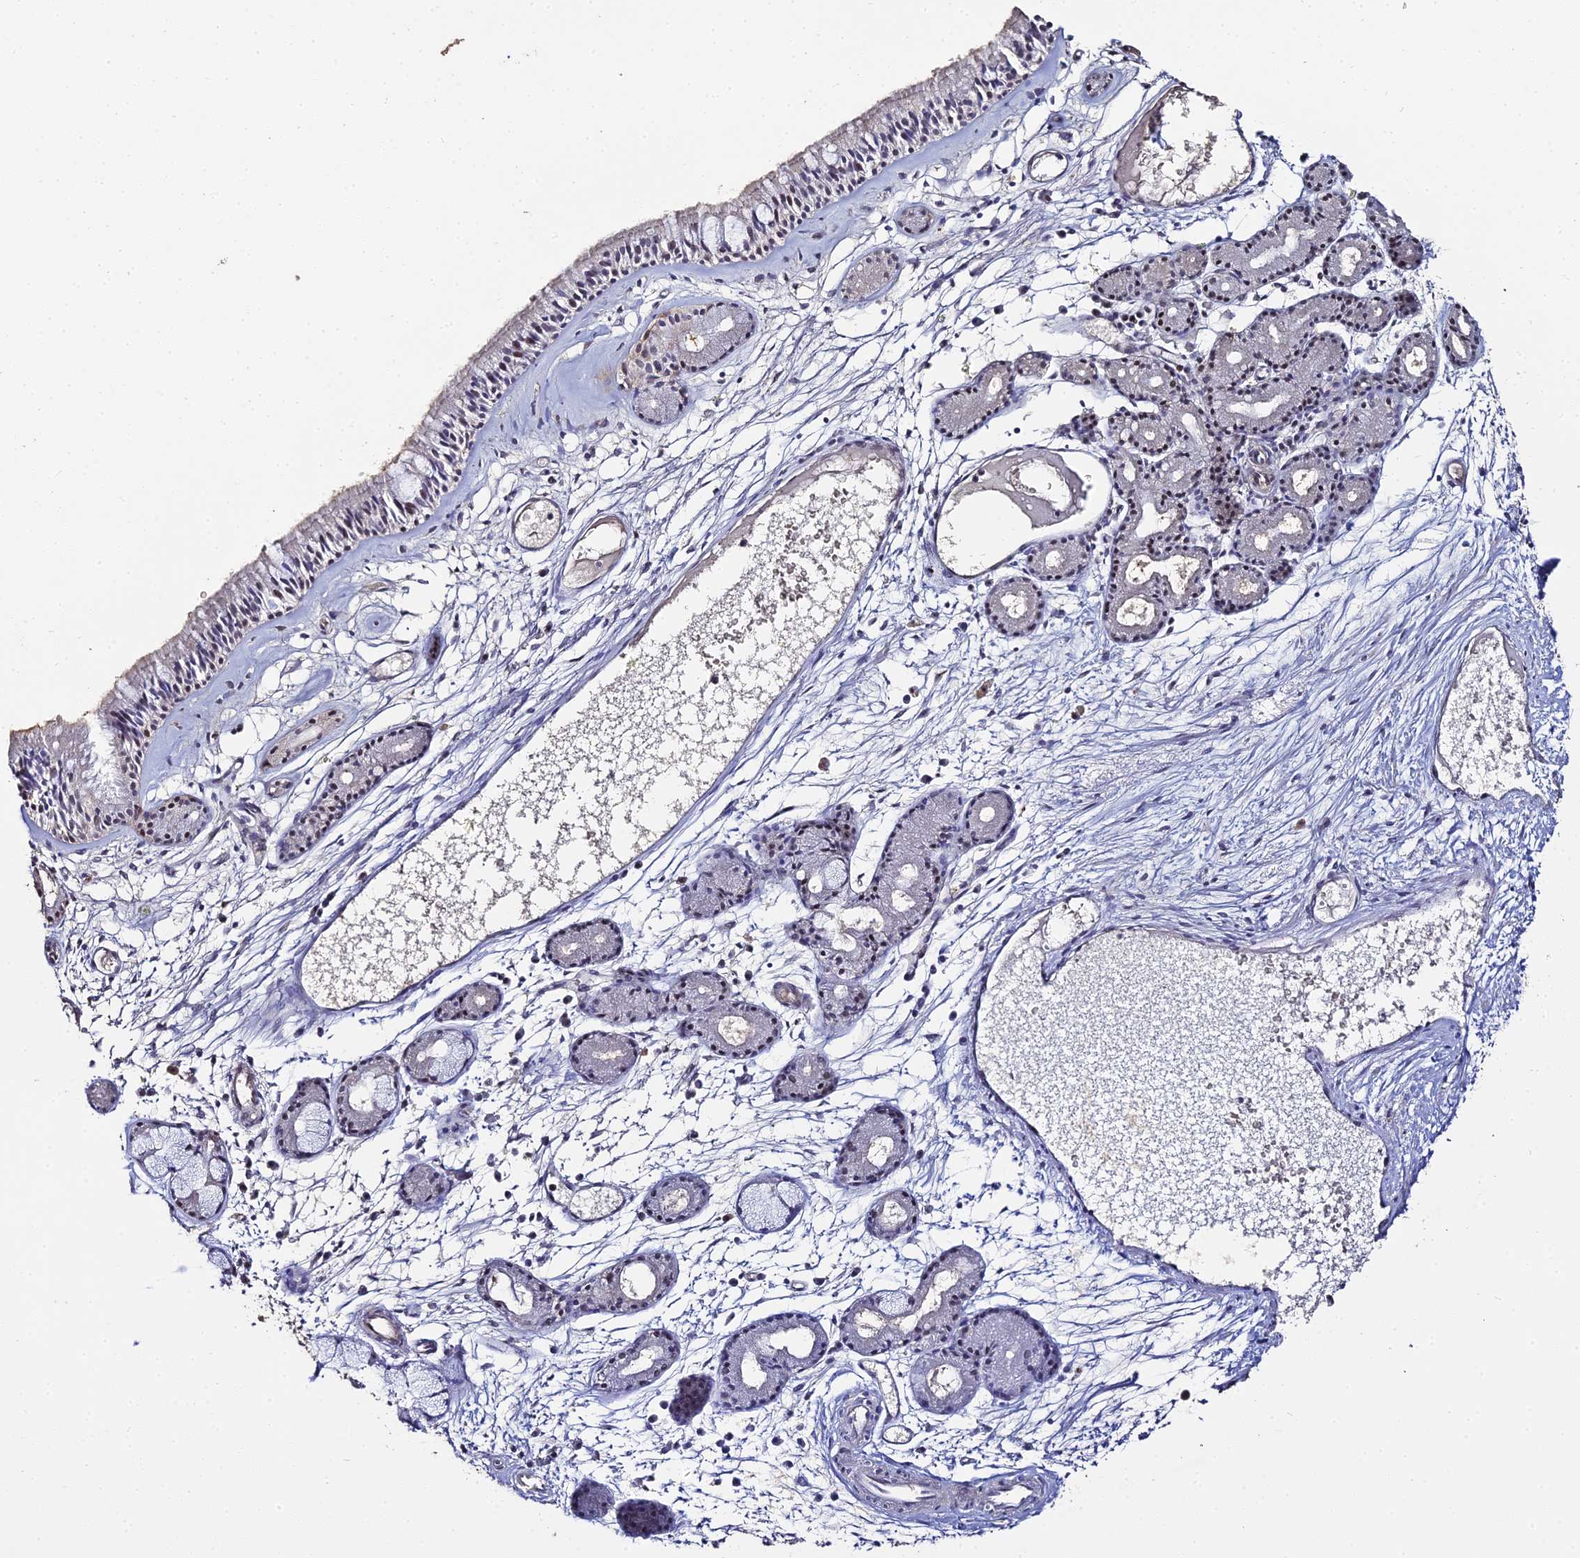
{"staining": {"intensity": "weak", "quantity": "<25%", "location": "cytoplasmic/membranous,nuclear"}, "tissue": "nasopharynx", "cell_type": "Respiratory epithelial cells", "image_type": "normal", "snomed": [{"axis": "morphology", "description": "Normal tissue, NOS"}, {"axis": "topography", "description": "Nasopharynx"}], "caption": "The micrograph reveals no significant staining in respiratory epithelial cells of nasopharynx. (Stains: DAB (3,3'-diaminobenzidine) IHC with hematoxylin counter stain, Microscopy: brightfield microscopy at high magnification).", "gene": "LSM5", "patient": {"sex": "male", "age": 81}}